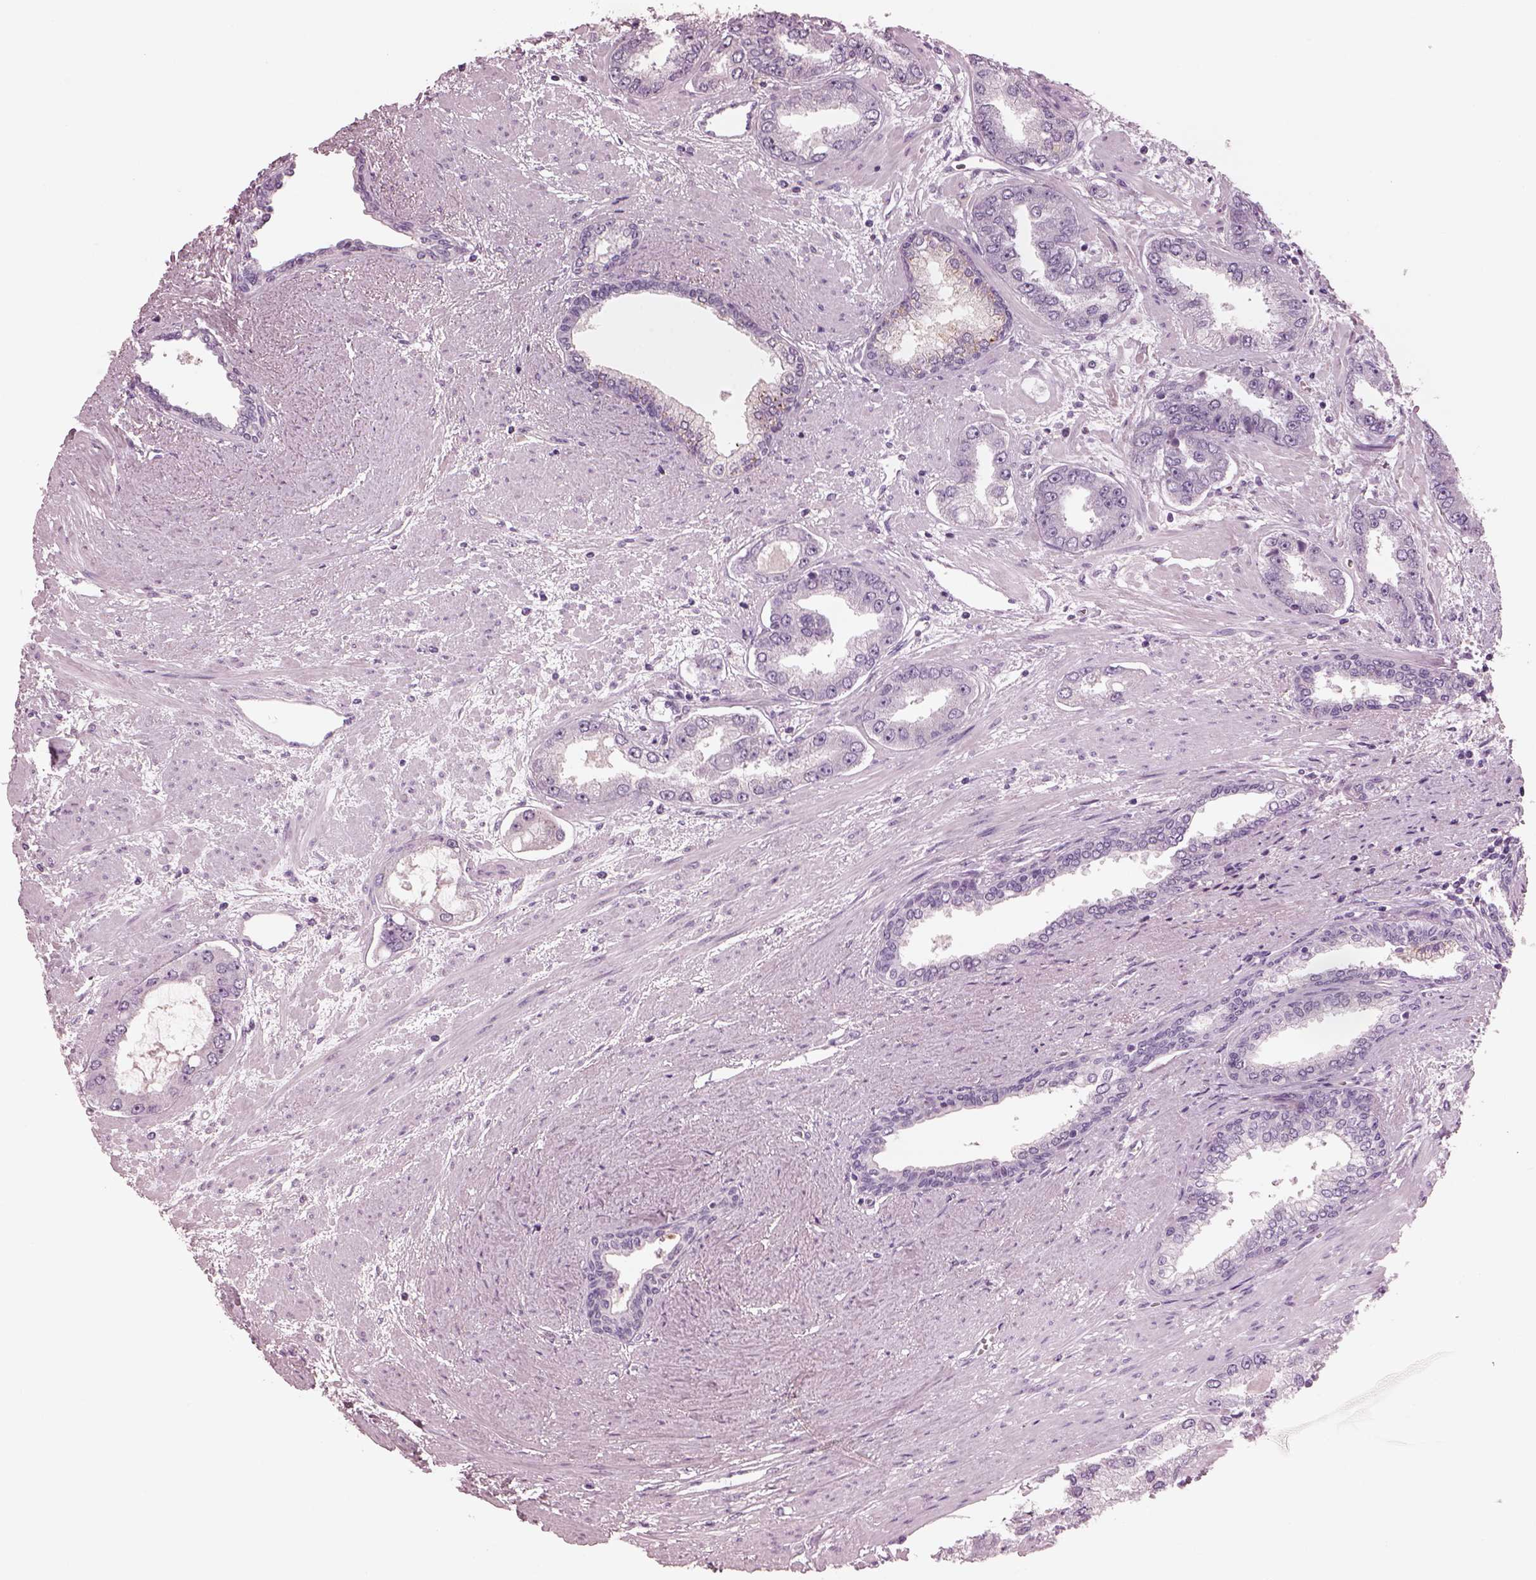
{"staining": {"intensity": "negative", "quantity": "none", "location": "none"}, "tissue": "prostate cancer", "cell_type": "Tumor cells", "image_type": "cancer", "snomed": [{"axis": "morphology", "description": "Adenocarcinoma, Low grade"}, {"axis": "topography", "description": "Prostate"}], "caption": "Immunohistochemical staining of adenocarcinoma (low-grade) (prostate) shows no significant staining in tumor cells.", "gene": "PACRG", "patient": {"sex": "male", "age": 60}}